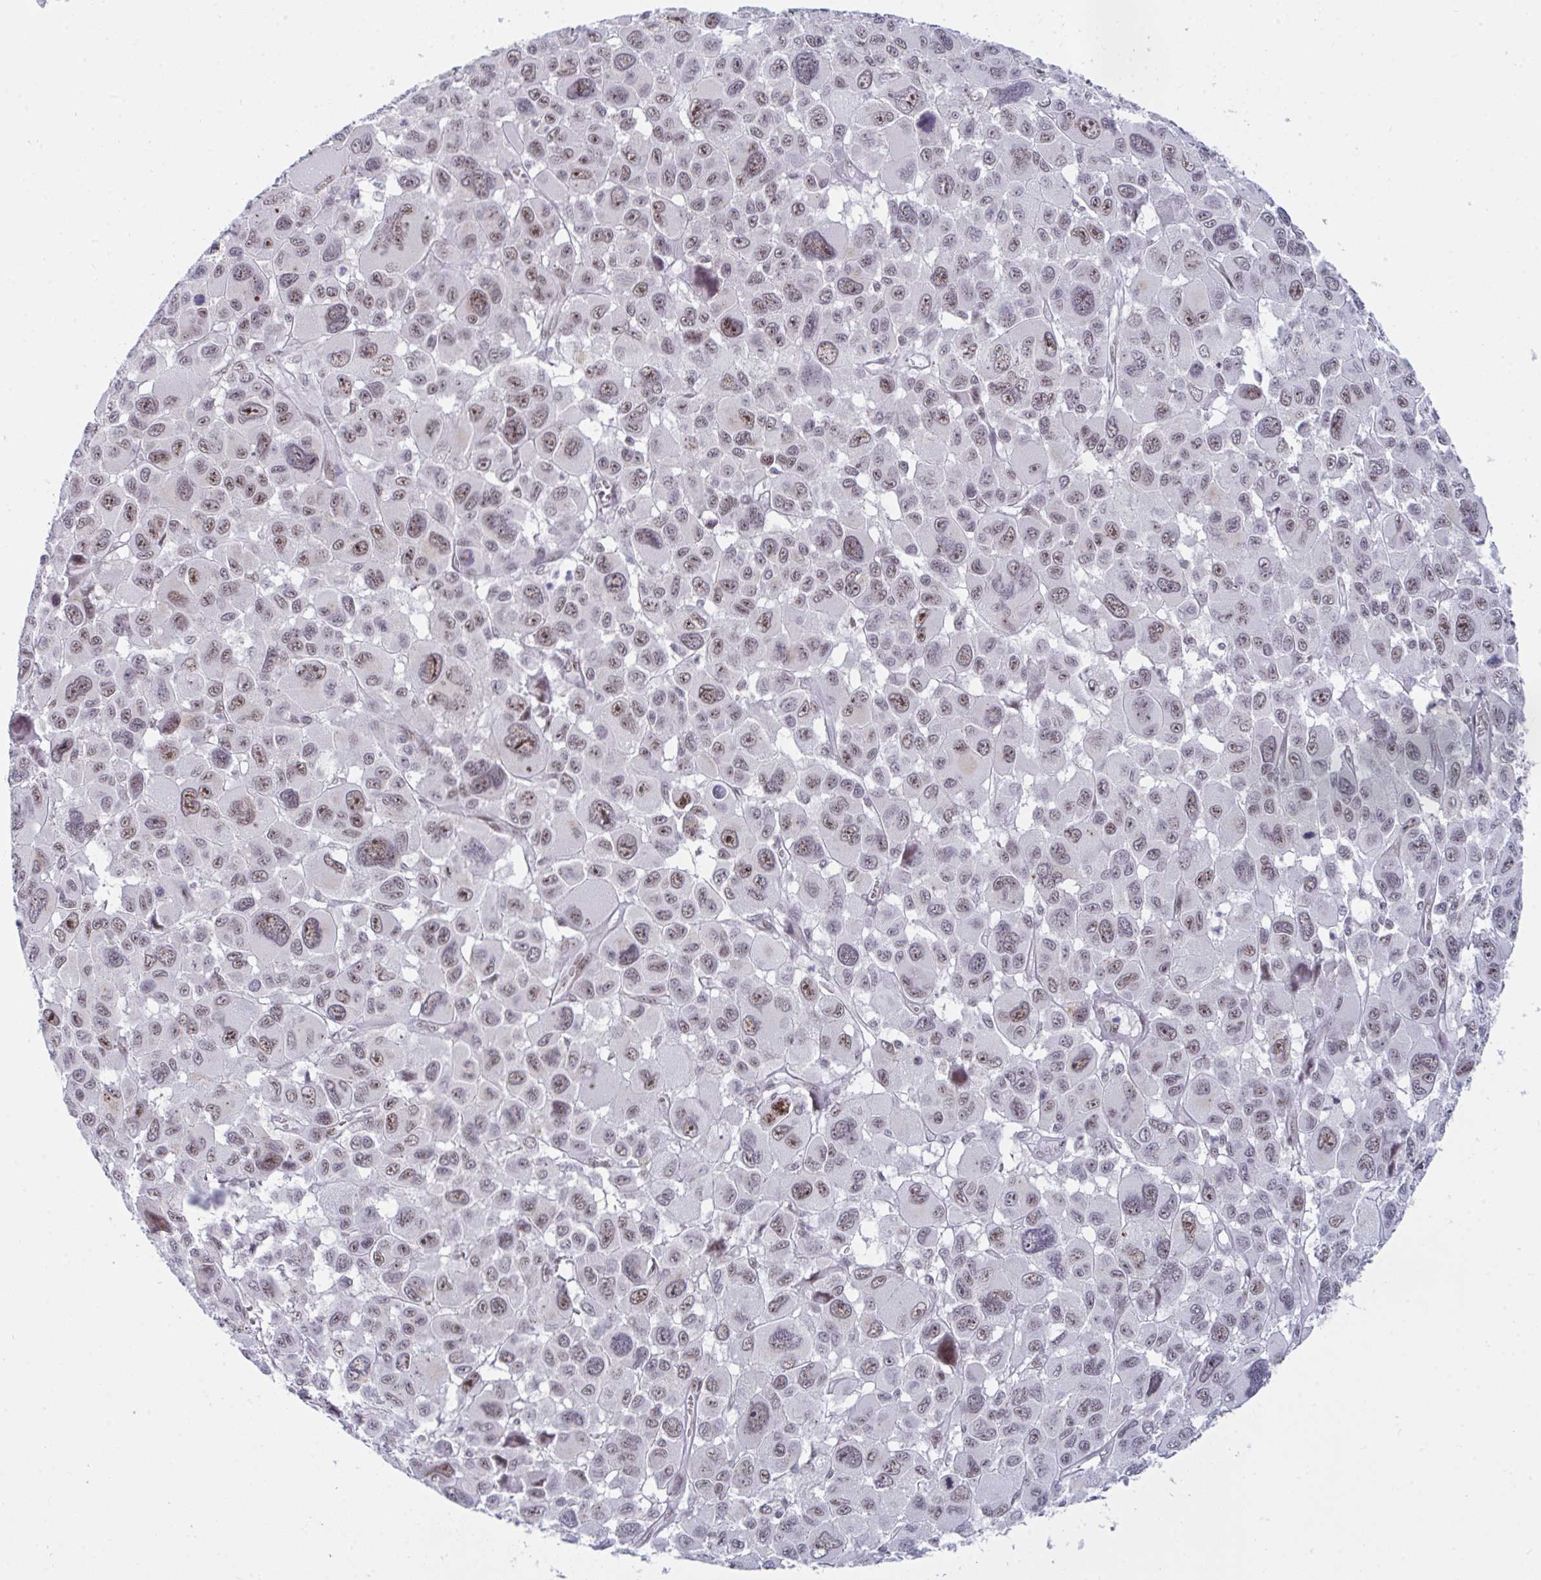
{"staining": {"intensity": "moderate", "quantity": ">75%", "location": "nuclear"}, "tissue": "melanoma", "cell_type": "Tumor cells", "image_type": "cancer", "snomed": [{"axis": "morphology", "description": "Malignant melanoma, NOS"}, {"axis": "topography", "description": "Skin"}], "caption": "Approximately >75% of tumor cells in human malignant melanoma exhibit moderate nuclear protein expression as visualized by brown immunohistochemical staining.", "gene": "PRR14", "patient": {"sex": "female", "age": 66}}